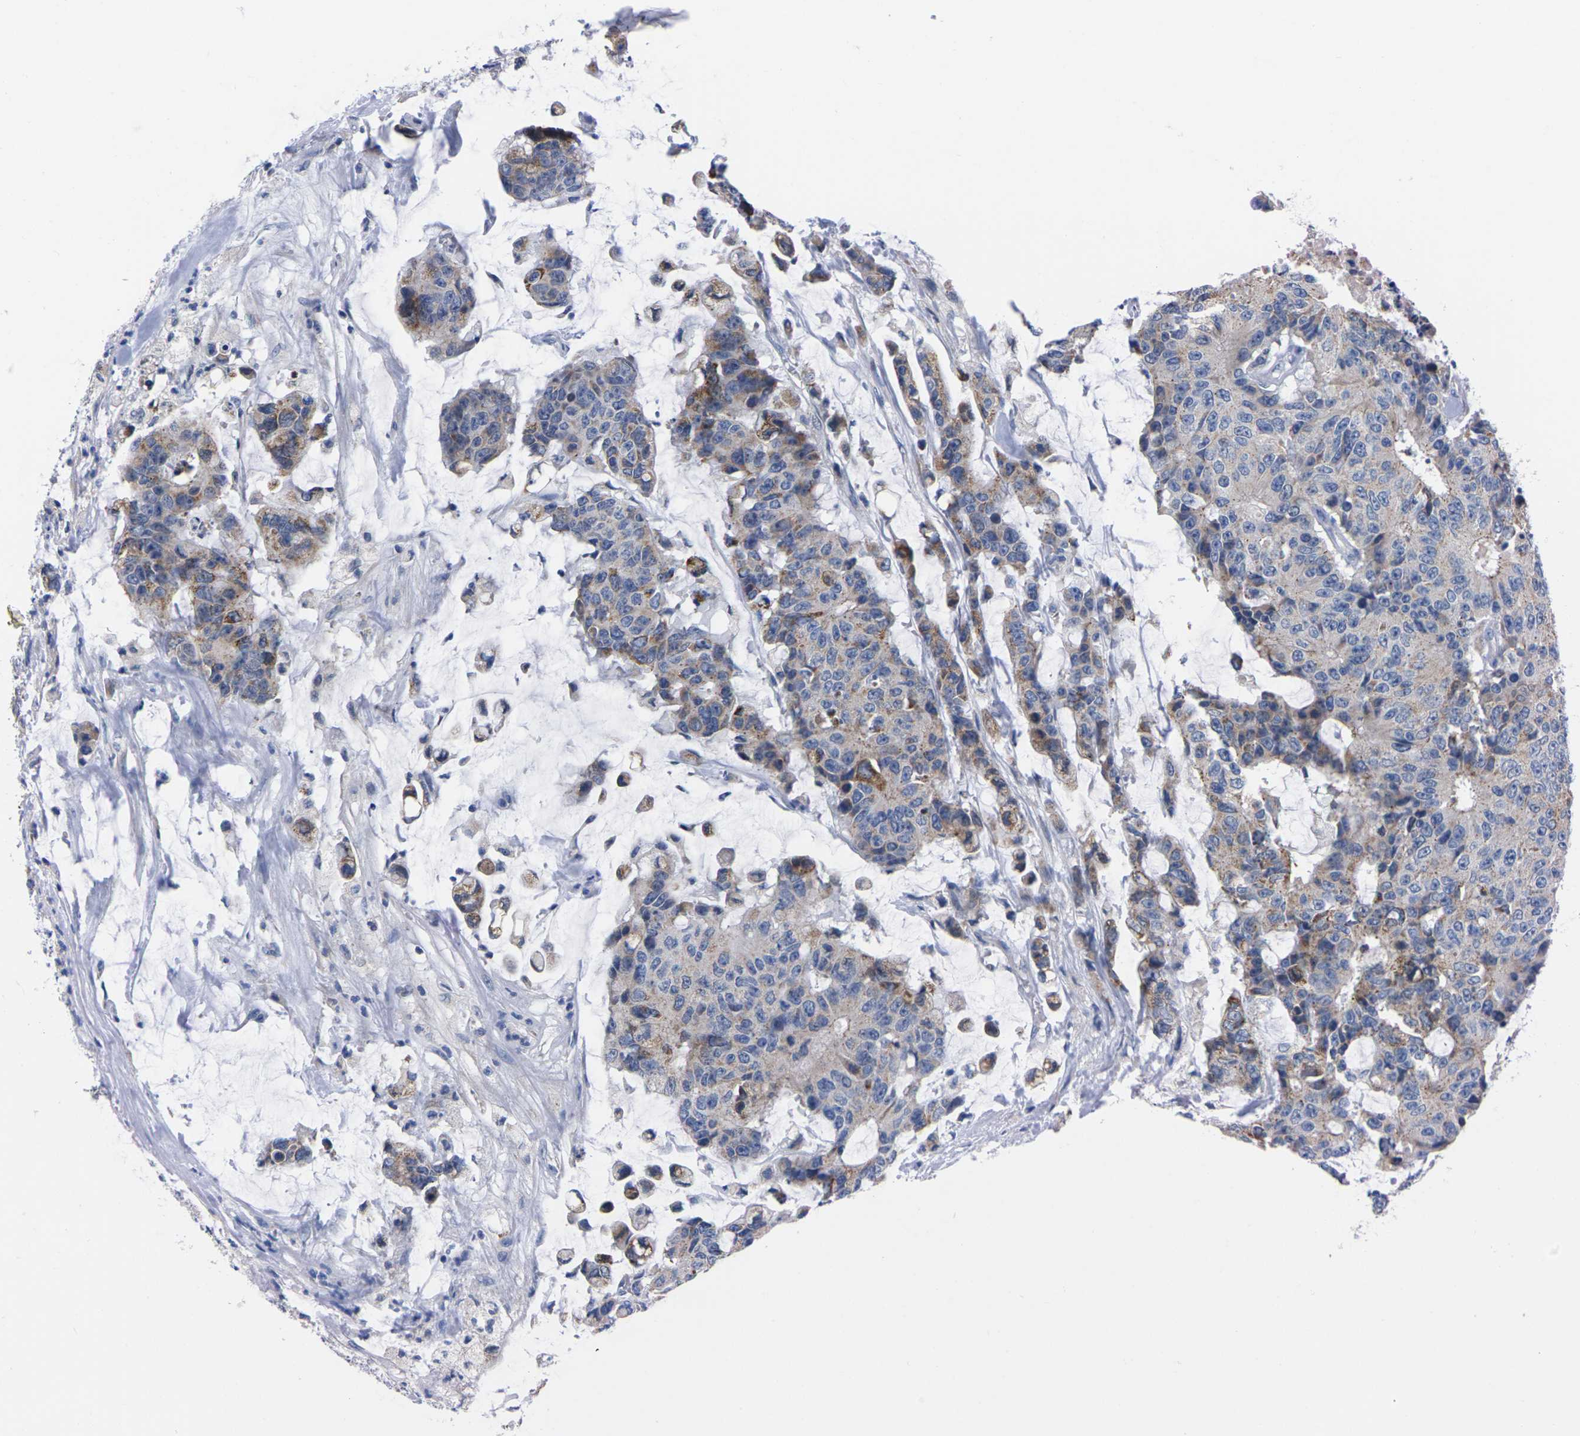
{"staining": {"intensity": "moderate", "quantity": "<25%", "location": "cytoplasmic/membranous"}, "tissue": "colorectal cancer", "cell_type": "Tumor cells", "image_type": "cancer", "snomed": [{"axis": "morphology", "description": "Adenocarcinoma, NOS"}, {"axis": "topography", "description": "Colon"}], "caption": "Immunohistochemical staining of human colorectal cancer exhibits low levels of moderate cytoplasmic/membranous staining in about <25% of tumor cells.", "gene": "FAM210A", "patient": {"sex": "female", "age": 86}}